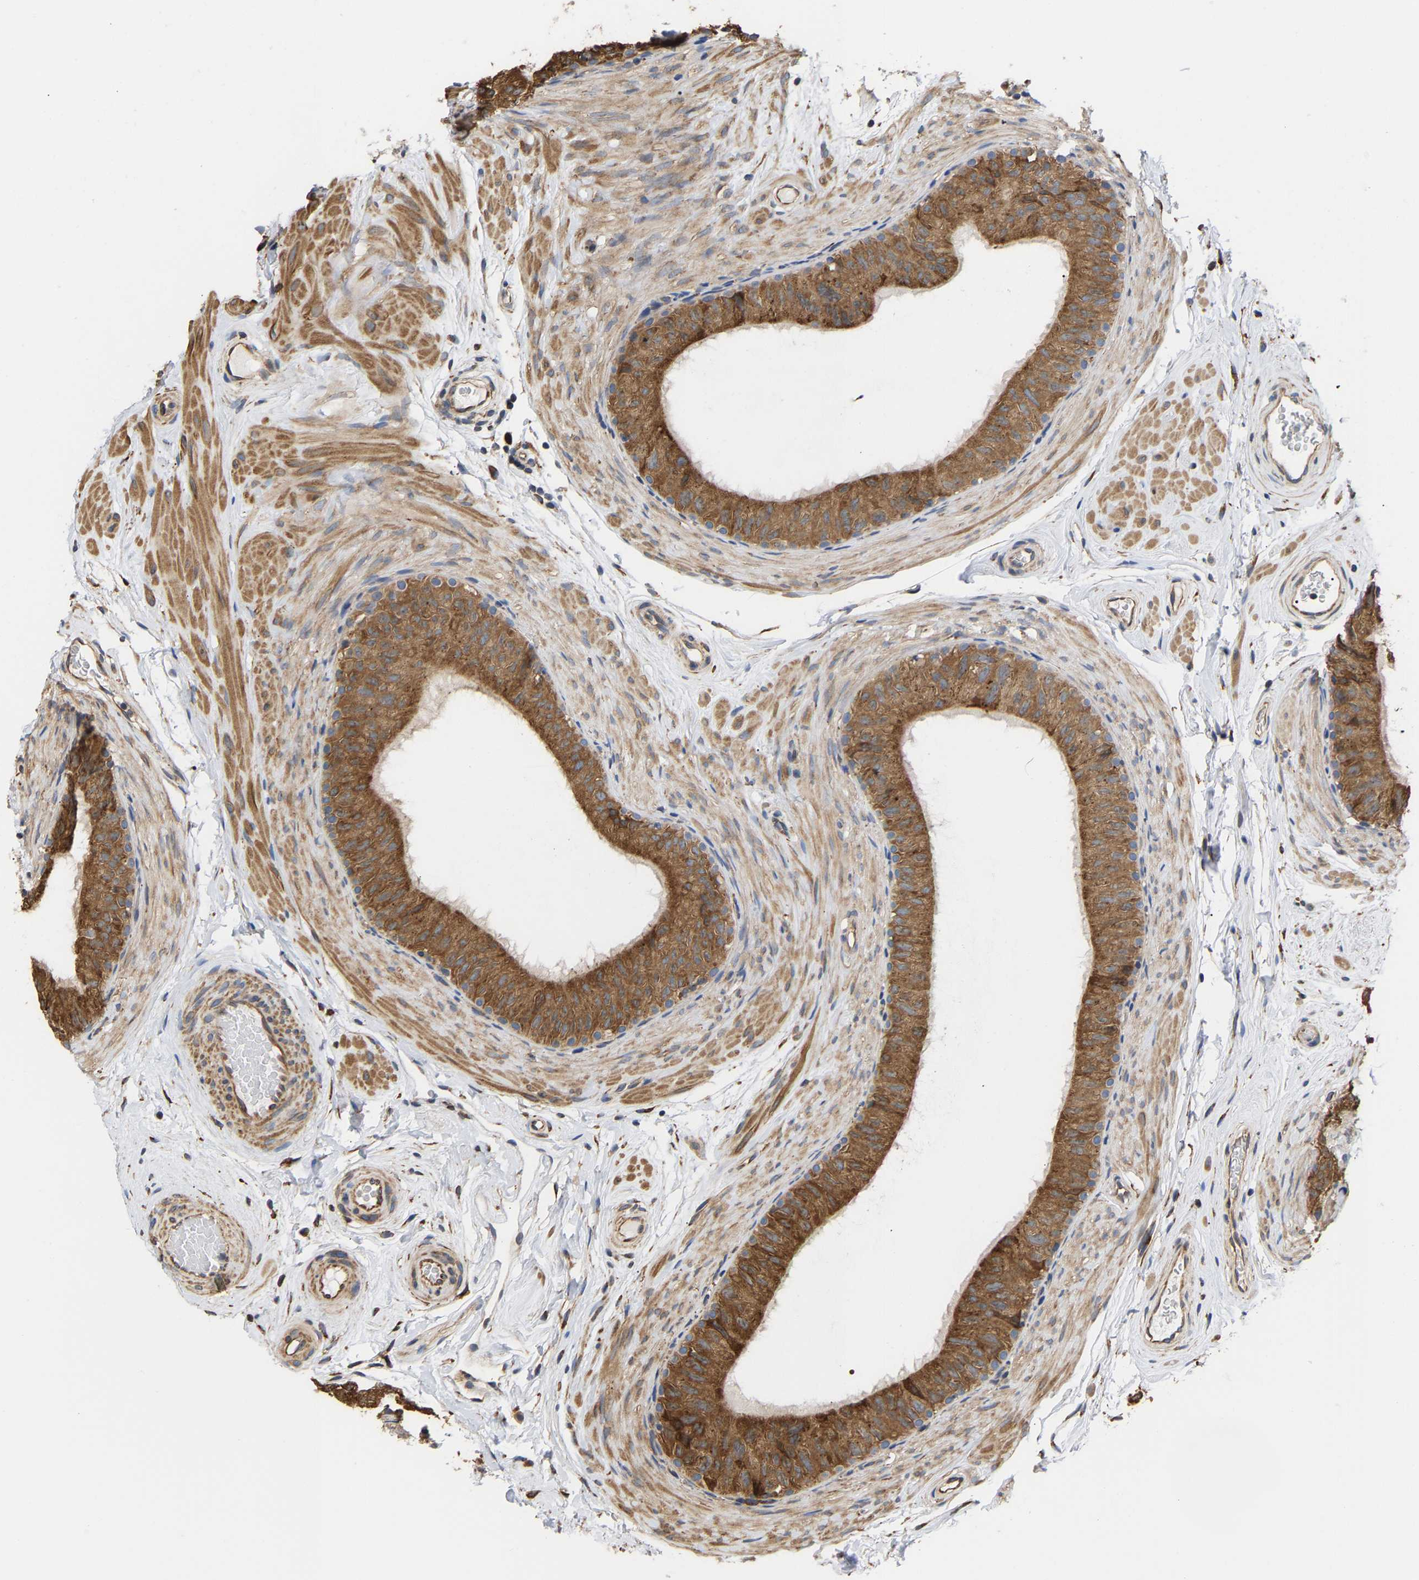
{"staining": {"intensity": "moderate", "quantity": ">75%", "location": "cytoplasmic/membranous"}, "tissue": "epididymis", "cell_type": "Glandular cells", "image_type": "normal", "snomed": [{"axis": "morphology", "description": "Normal tissue, NOS"}, {"axis": "topography", "description": "Epididymis"}], "caption": "The immunohistochemical stain shows moderate cytoplasmic/membranous positivity in glandular cells of unremarkable epididymis. The protein is stained brown, and the nuclei are stained in blue (DAB (3,3'-diaminobenzidine) IHC with brightfield microscopy, high magnification).", "gene": "ARAP1", "patient": {"sex": "male", "age": 34}}